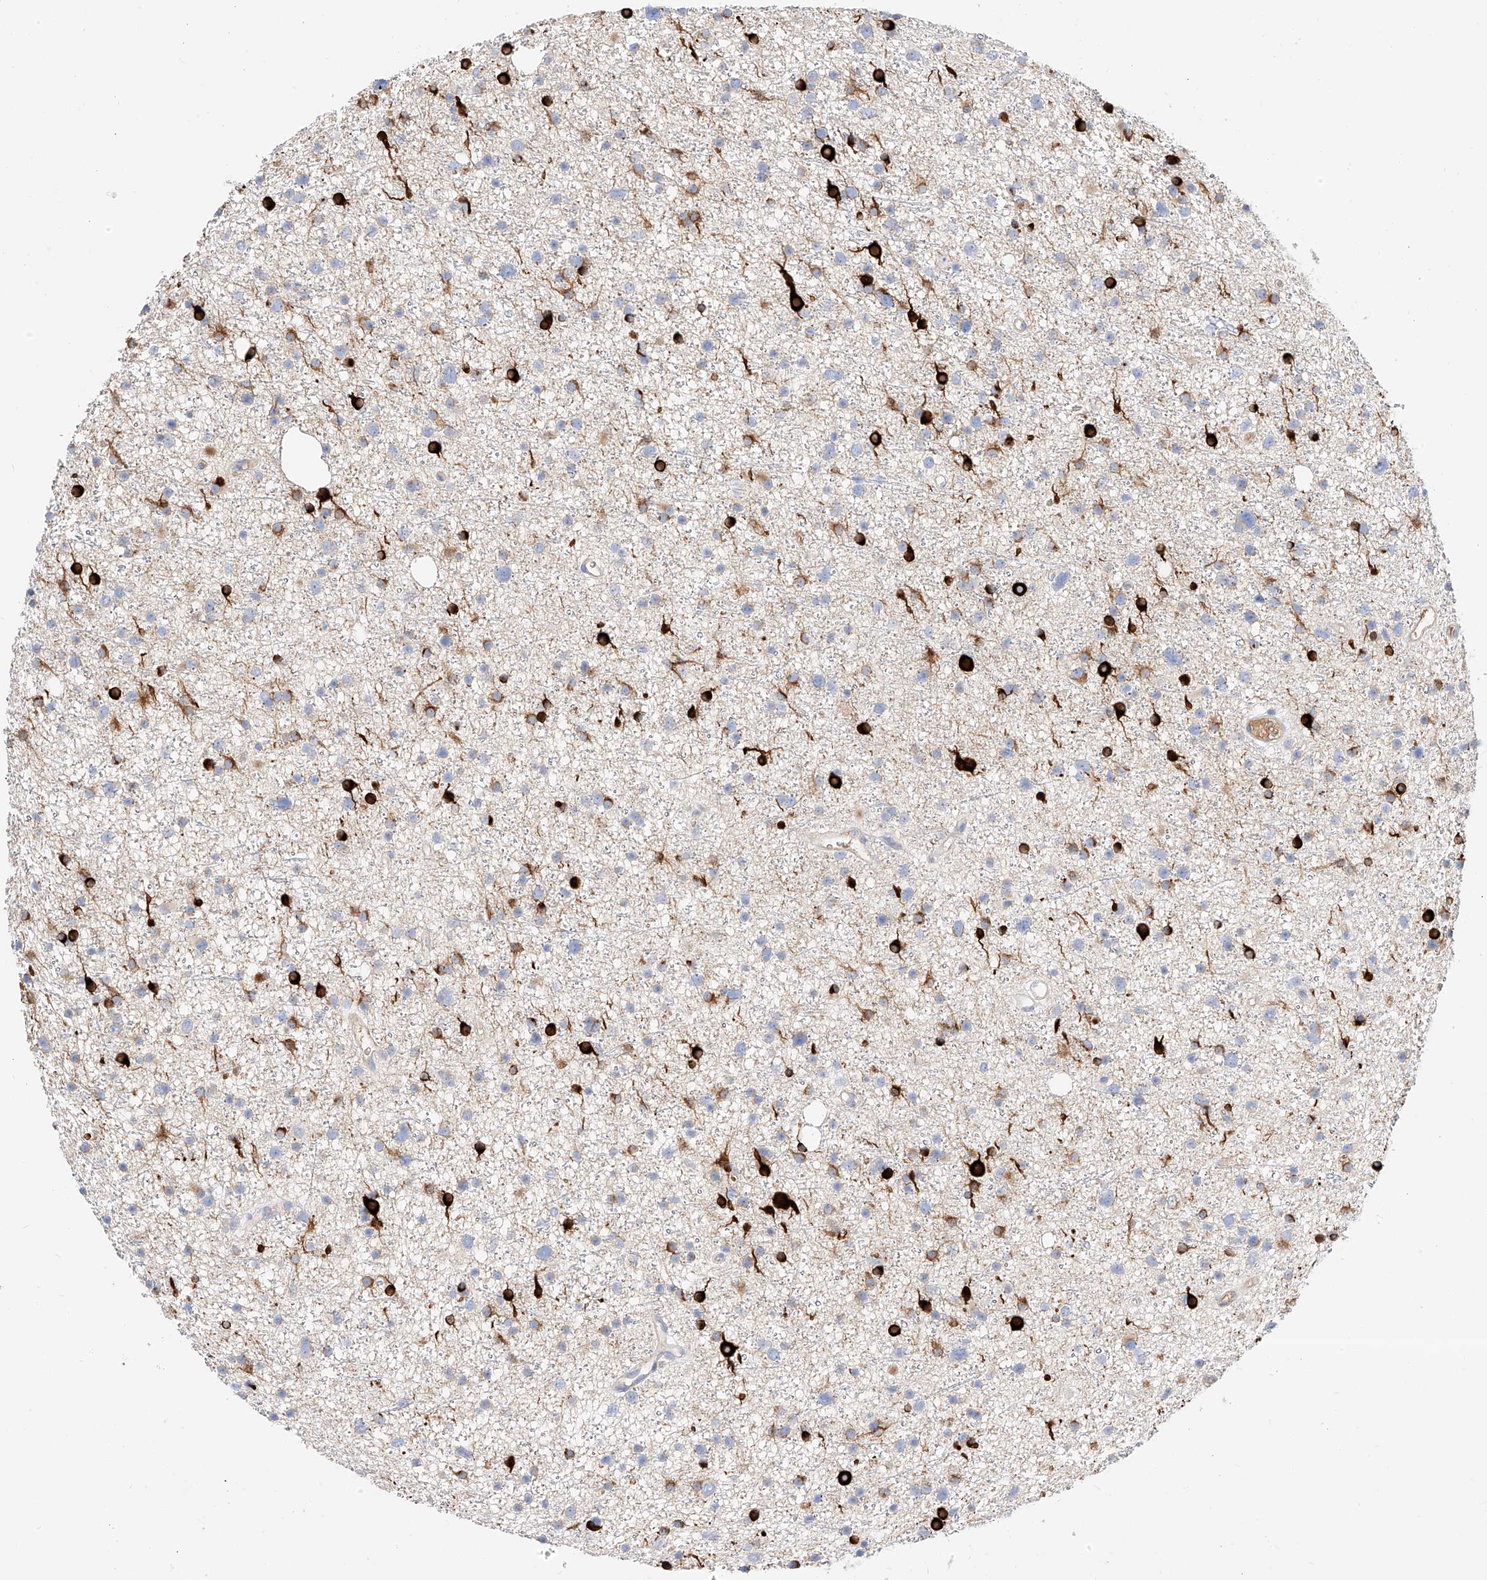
{"staining": {"intensity": "moderate", "quantity": "<25%", "location": "cytoplasmic/membranous"}, "tissue": "glioma", "cell_type": "Tumor cells", "image_type": "cancer", "snomed": [{"axis": "morphology", "description": "Glioma, malignant, Low grade"}, {"axis": "topography", "description": "Cerebral cortex"}], "caption": "Immunohistochemical staining of human malignant glioma (low-grade) shows low levels of moderate cytoplasmic/membranous protein positivity in about <25% of tumor cells.", "gene": "MAP7", "patient": {"sex": "female", "age": 39}}